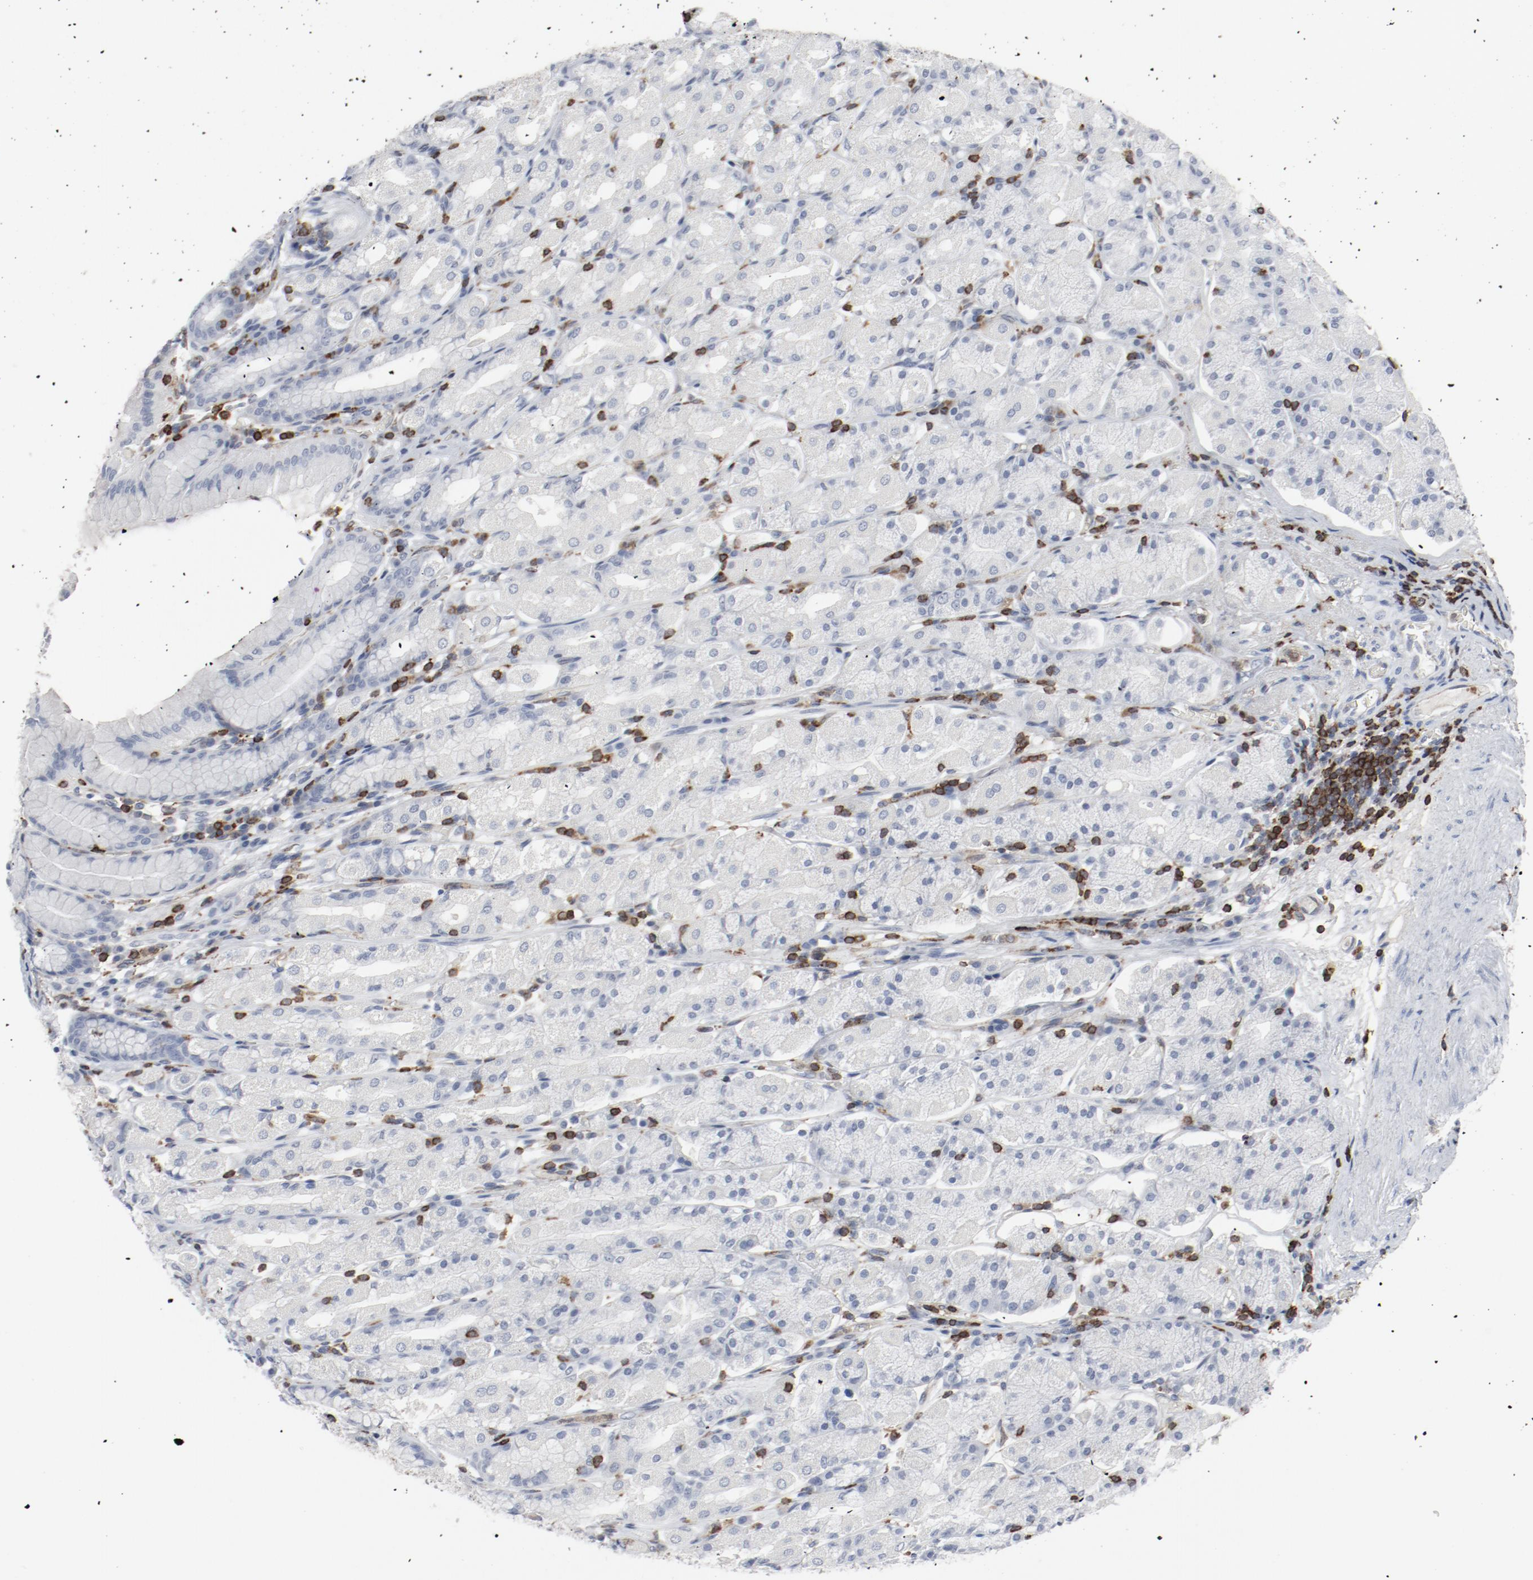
{"staining": {"intensity": "negative", "quantity": "none", "location": "none"}, "tissue": "stomach", "cell_type": "Glandular cells", "image_type": "normal", "snomed": [{"axis": "morphology", "description": "Normal tissue, NOS"}, {"axis": "topography", "description": "Stomach, upper"}], "caption": "Human stomach stained for a protein using IHC displays no staining in glandular cells.", "gene": "LCP2", "patient": {"sex": "male", "age": 68}}